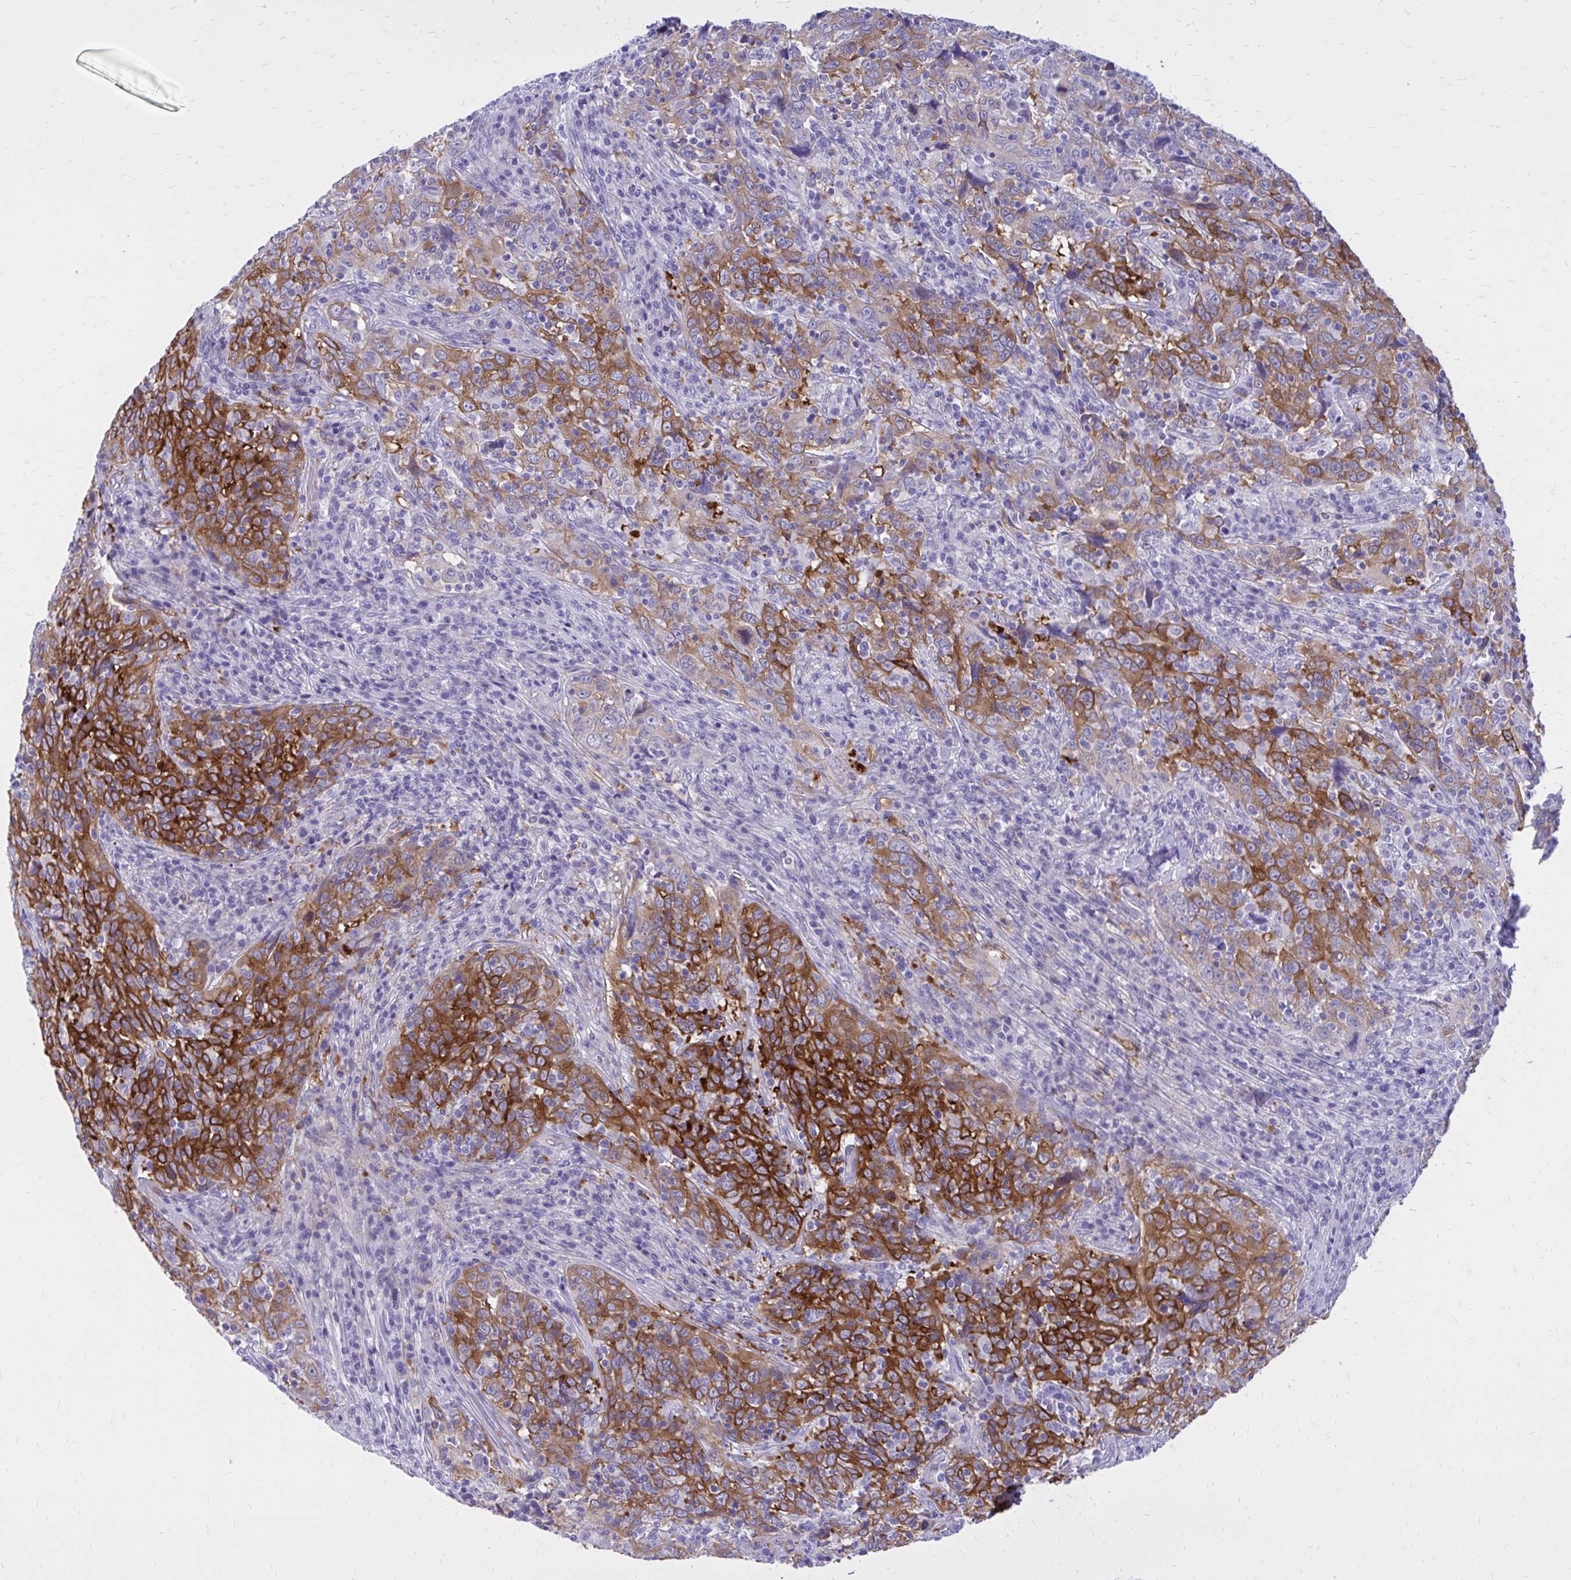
{"staining": {"intensity": "strong", "quantity": ">75%", "location": "cytoplasmic/membranous"}, "tissue": "cervical cancer", "cell_type": "Tumor cells", "image_type": "cancer", "snomed": [{"axis": "morphology", "description": "Squamous cell carcinoma, NOS"}, {"axis": "topography", "description": "Cervix"}], "caption": "Protein positivity by immunohistochemistry (IHC) exhibits strong cytoplasmic/membranous positivity in approximately >75% of tumor cells in cervical cancer.", "gene": "EPB41L1", "patient": {"sex": "female", "age": 46}}